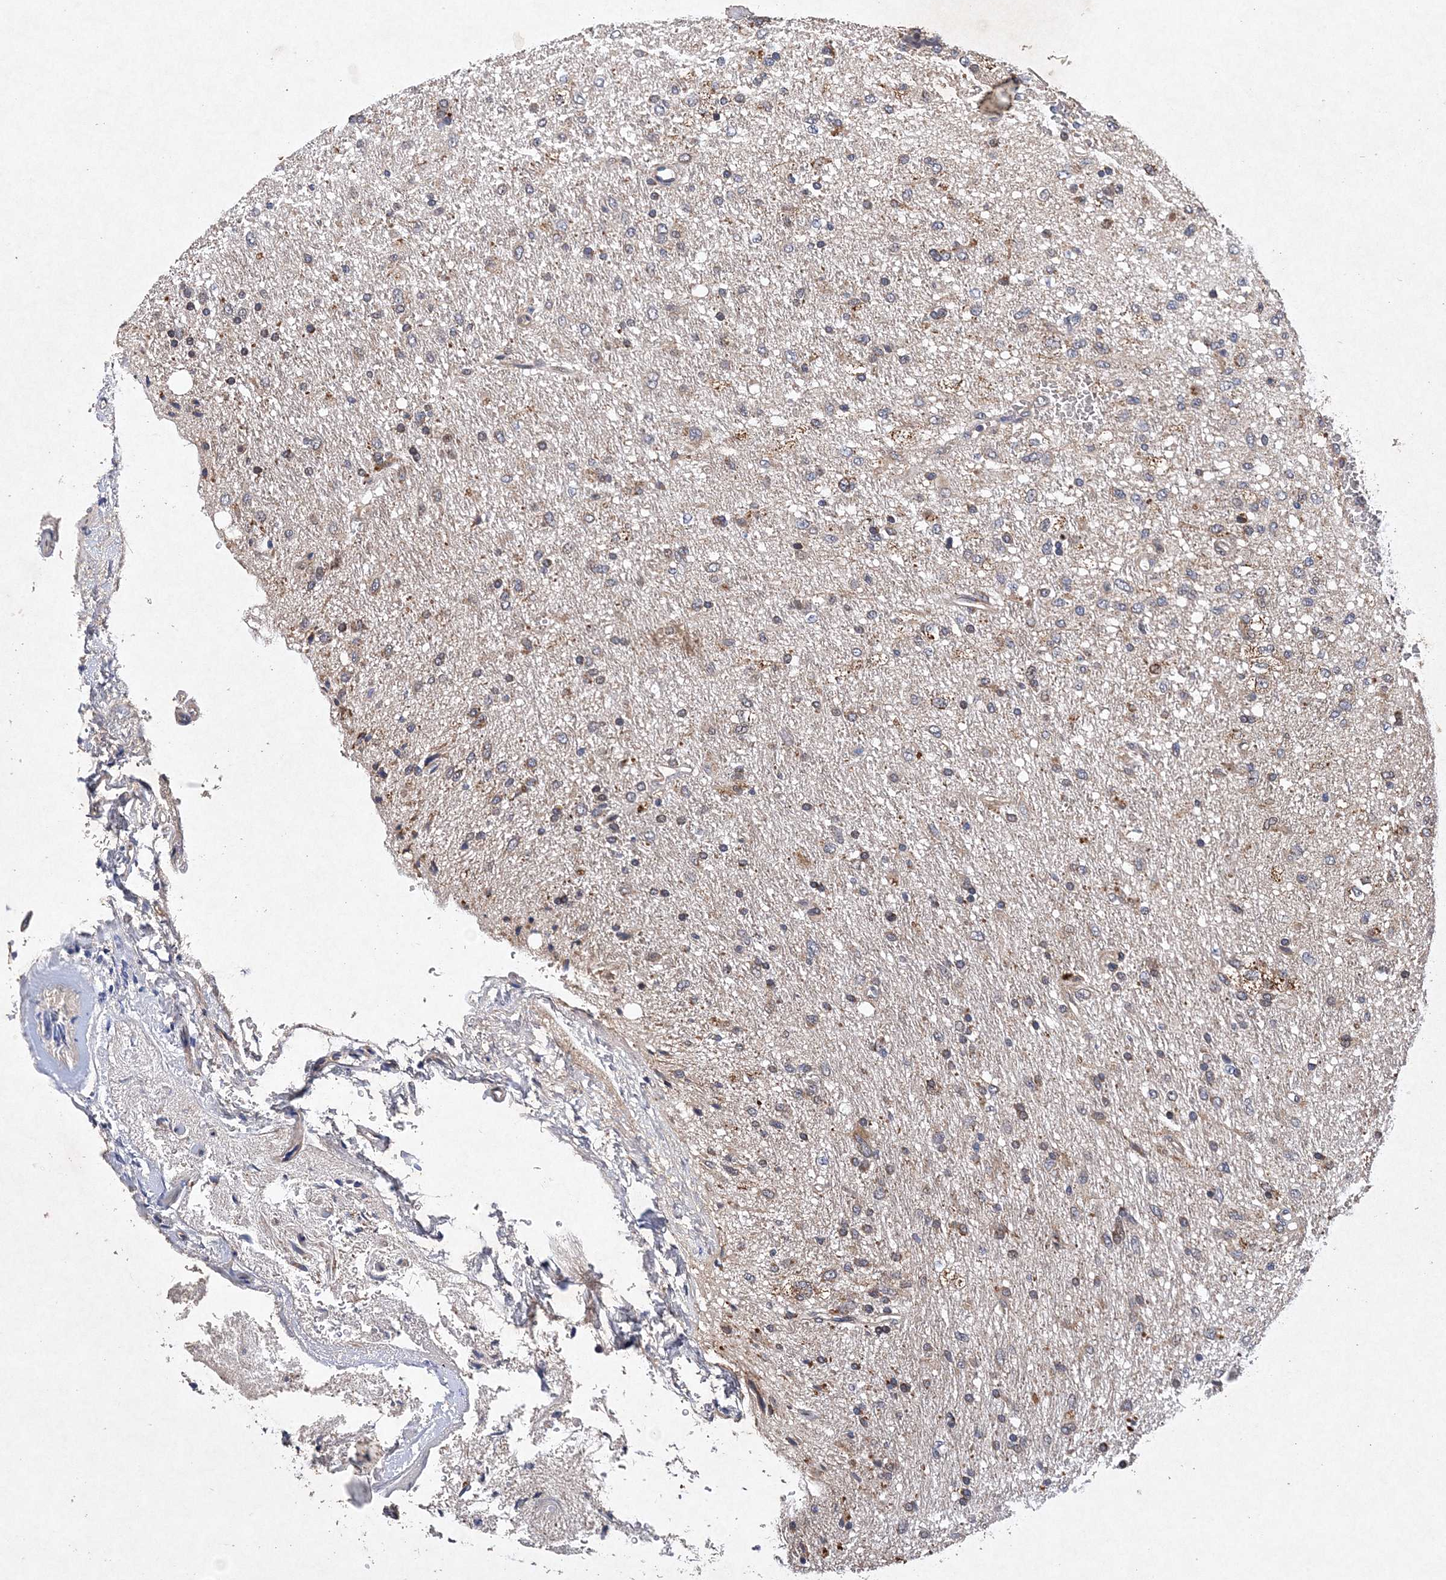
{"staining": {"intensity": "moderate", "quantity": "<25%", "location": "cytoplasmic/membranous"}, "tissue": "glioma", "cell_type": "Tumor cells", "image_type": "cancer", "snomed": [{"axis": "morphology", "description": "Glioma, malignant, Low grade"}, {"axis": "topography", "description": "Brain"}], "caption": "Protein expression analysis of malignant glioma (low-grade) displays moderate cytoplasmic/membranous expression in about <25% of tumor cells.", "gene": "PROSER1", "patient": {"sex": "male", "age": 77}}